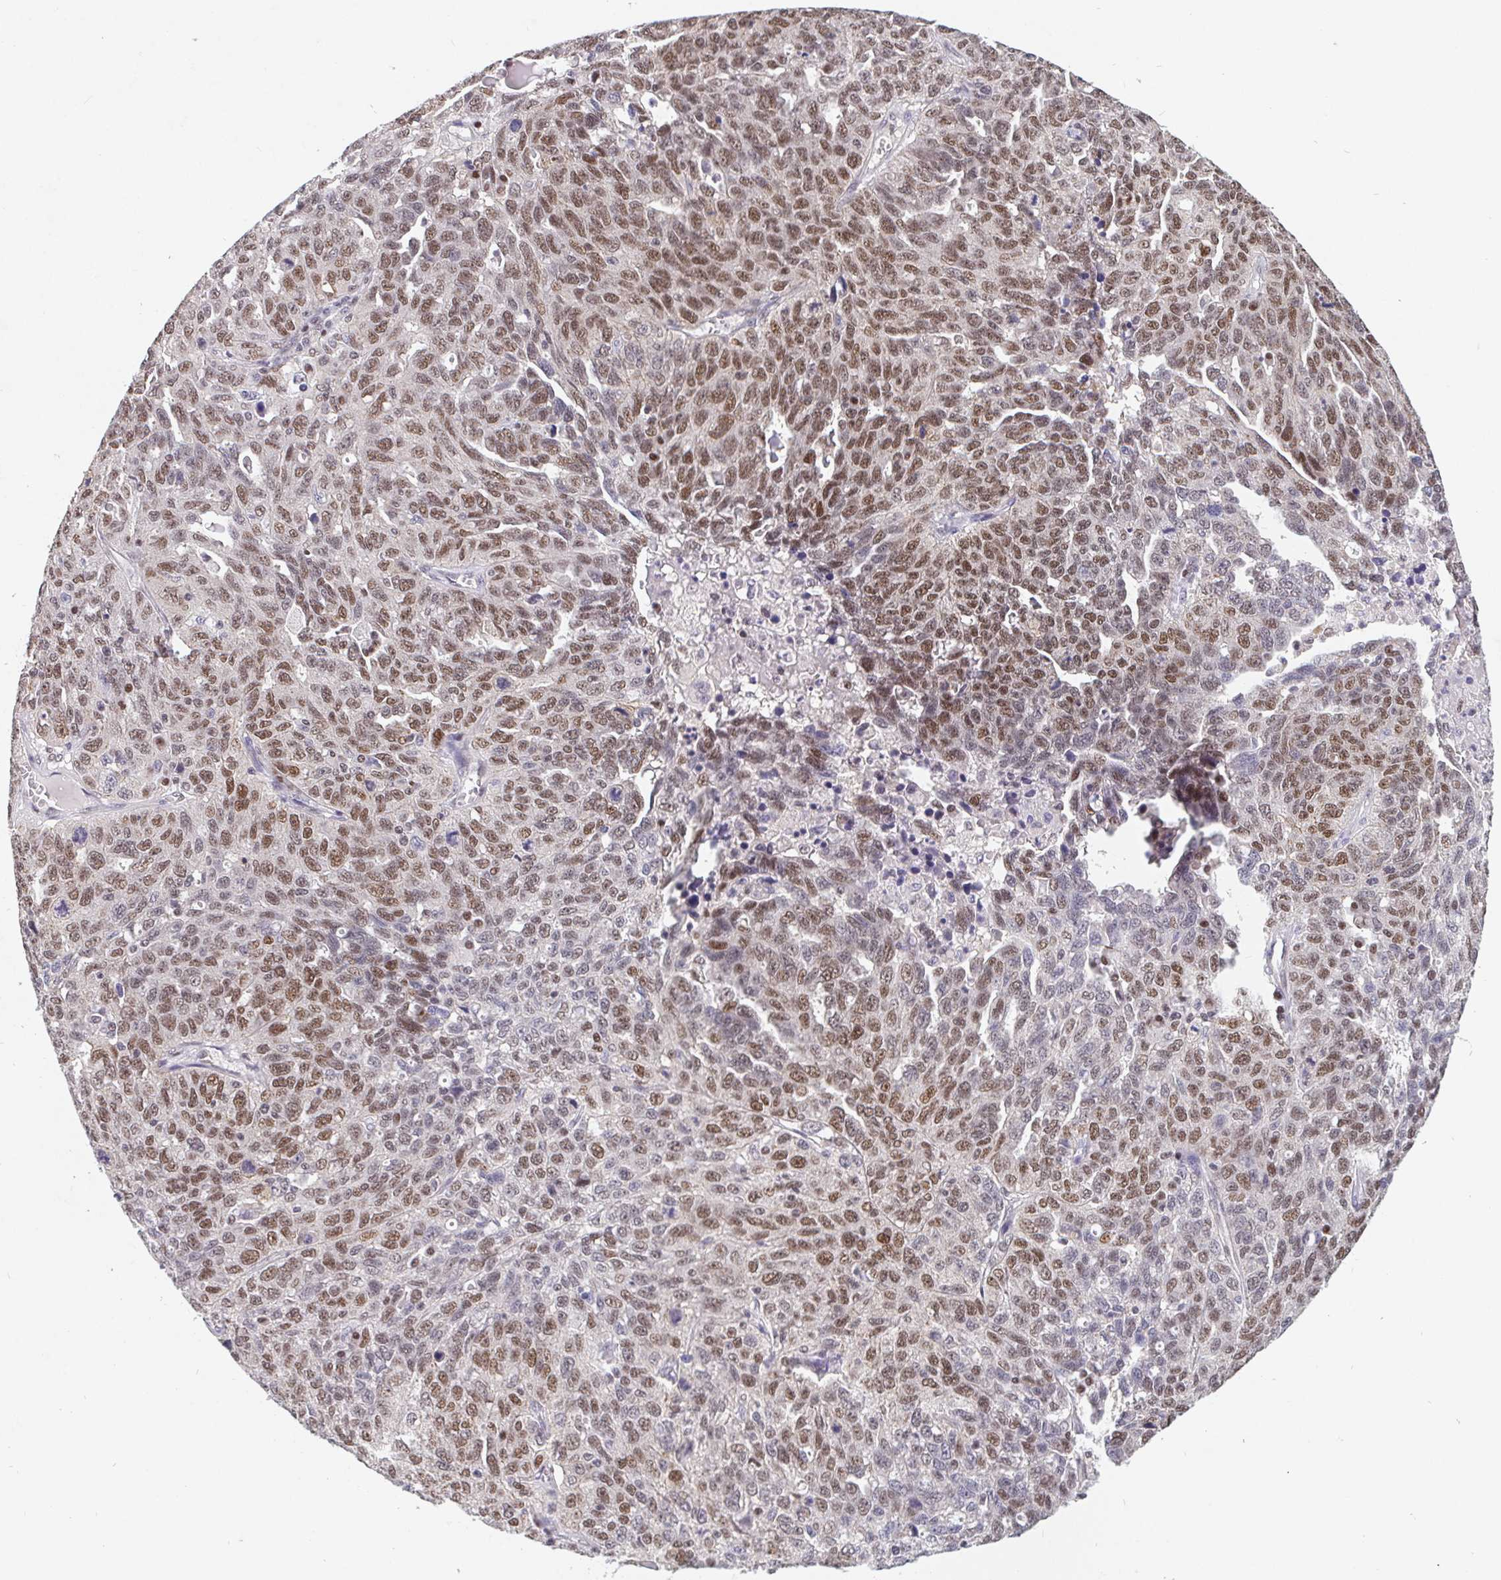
{"staining": {"intensity": "moderate", "quantity": ">75%", "location": "nuclear"}, "tissue": "ovarian cancer", "cell_type": "Tumor cells", "image_type": "cancer", "snomed": [{"axis": "morphology", "description": "Cystadenocarcinoma, serous, NOS"}, {"axis": "topography", "description": "Ovary"}], "caption": "Ovarian cancer tissue demonstrates moderate nuclear staining in approximately >75% of tumor cells, visualized by immunohistochemistry.", "gene": "POU2F1", "patient": {"sex": "female", "age": 71}}